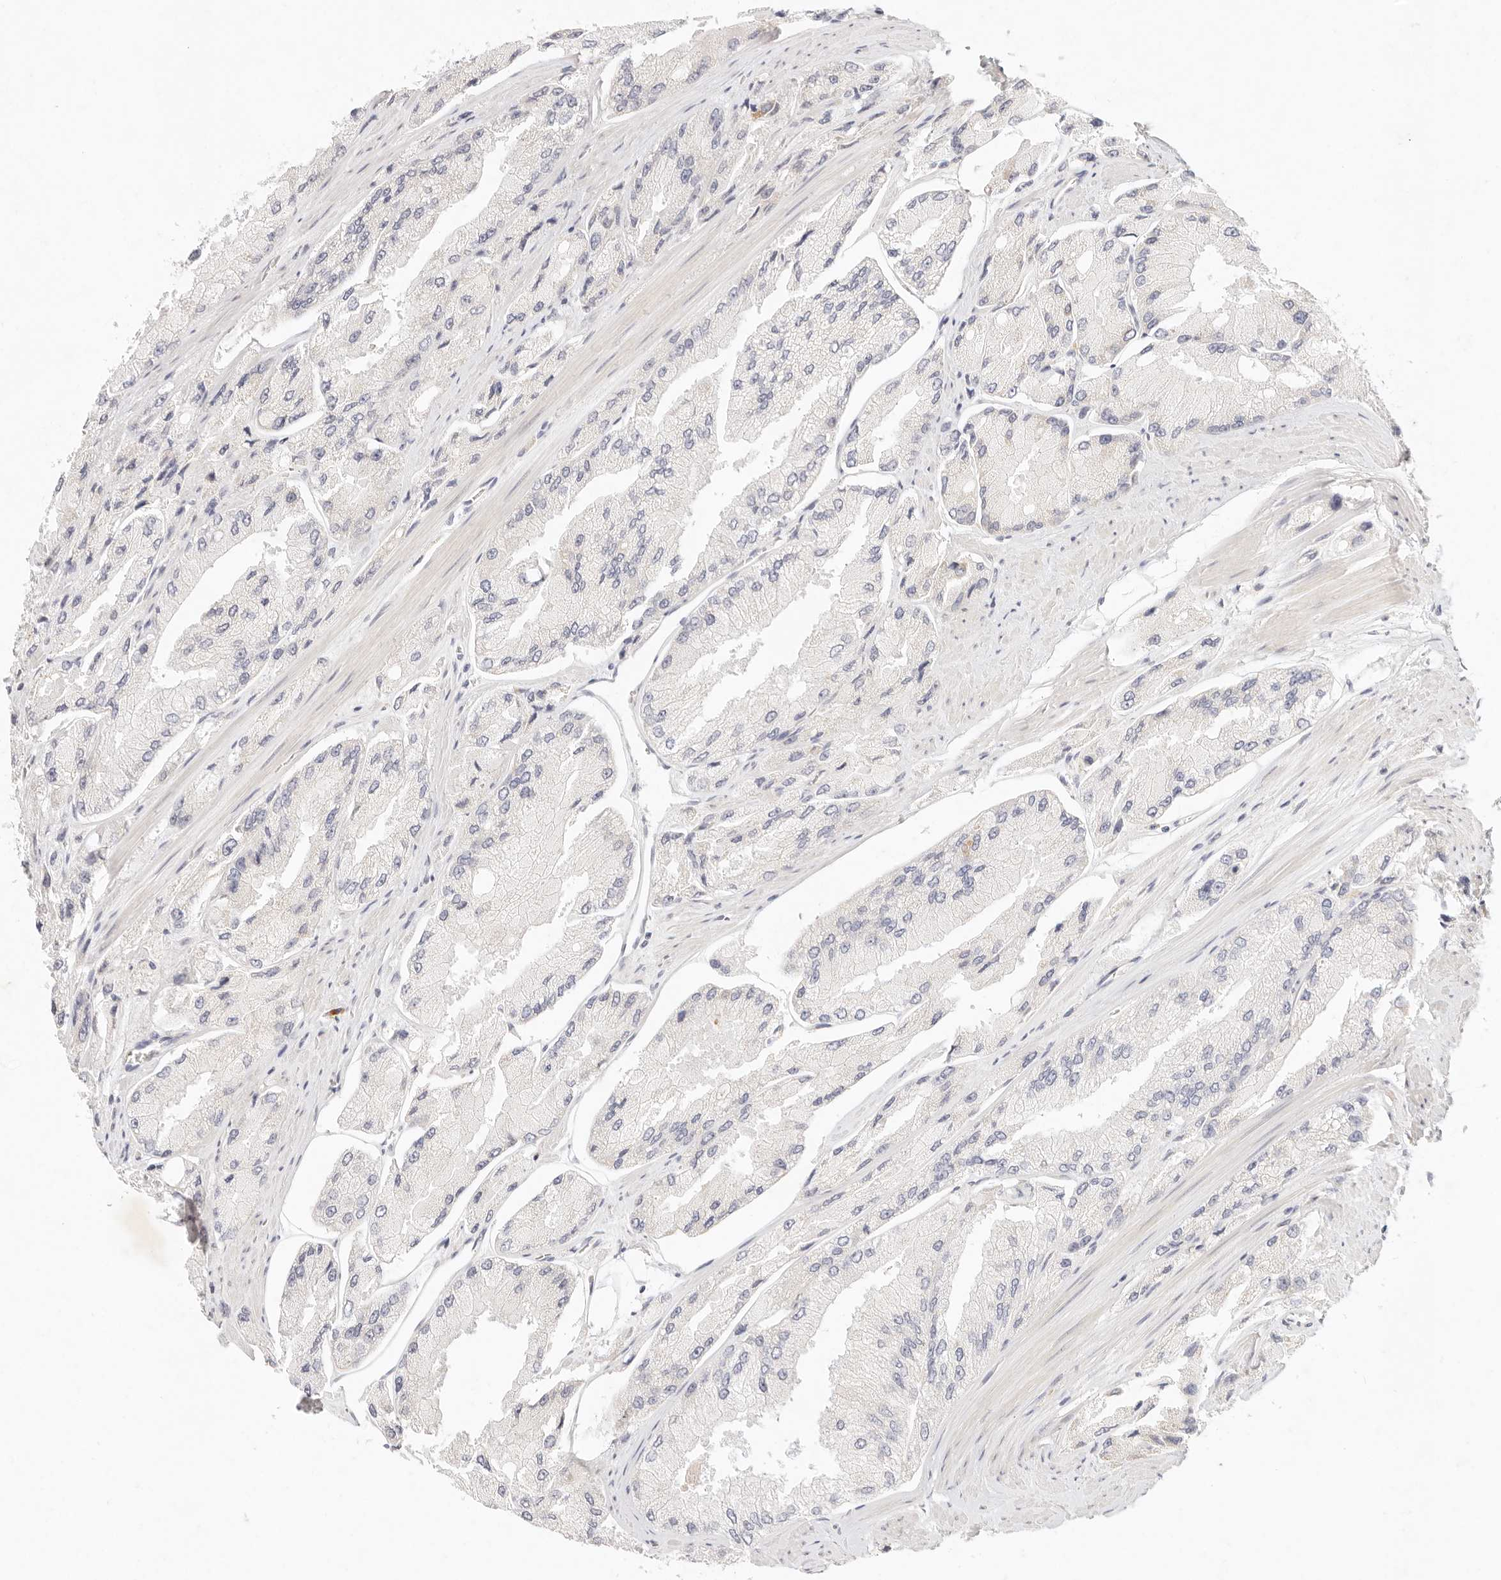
{"staining": {"intensity": "negative", "quantity": "none", "location": "none"}, "tissue": "prostate cancer", "cell_type": "Tumor cells", "image_type": "cancer", "snomed": [{"axis": "morphology", "description": "Adenocarcinoma, High grade"}, {"axis": "topography", "description": "Prostate"}], "caption": "A photomicrograph of prostate cancer (high-grade adenocarcinoma) stained for a protein exhibits no brown staining in tumor cells. Brightfield microscopy of IHC stained with DAB (brown) and hematoxylin (blue), captured at high magnification.", "gene": "GPR84", "patient": {"sex": "male", "age": 58}}